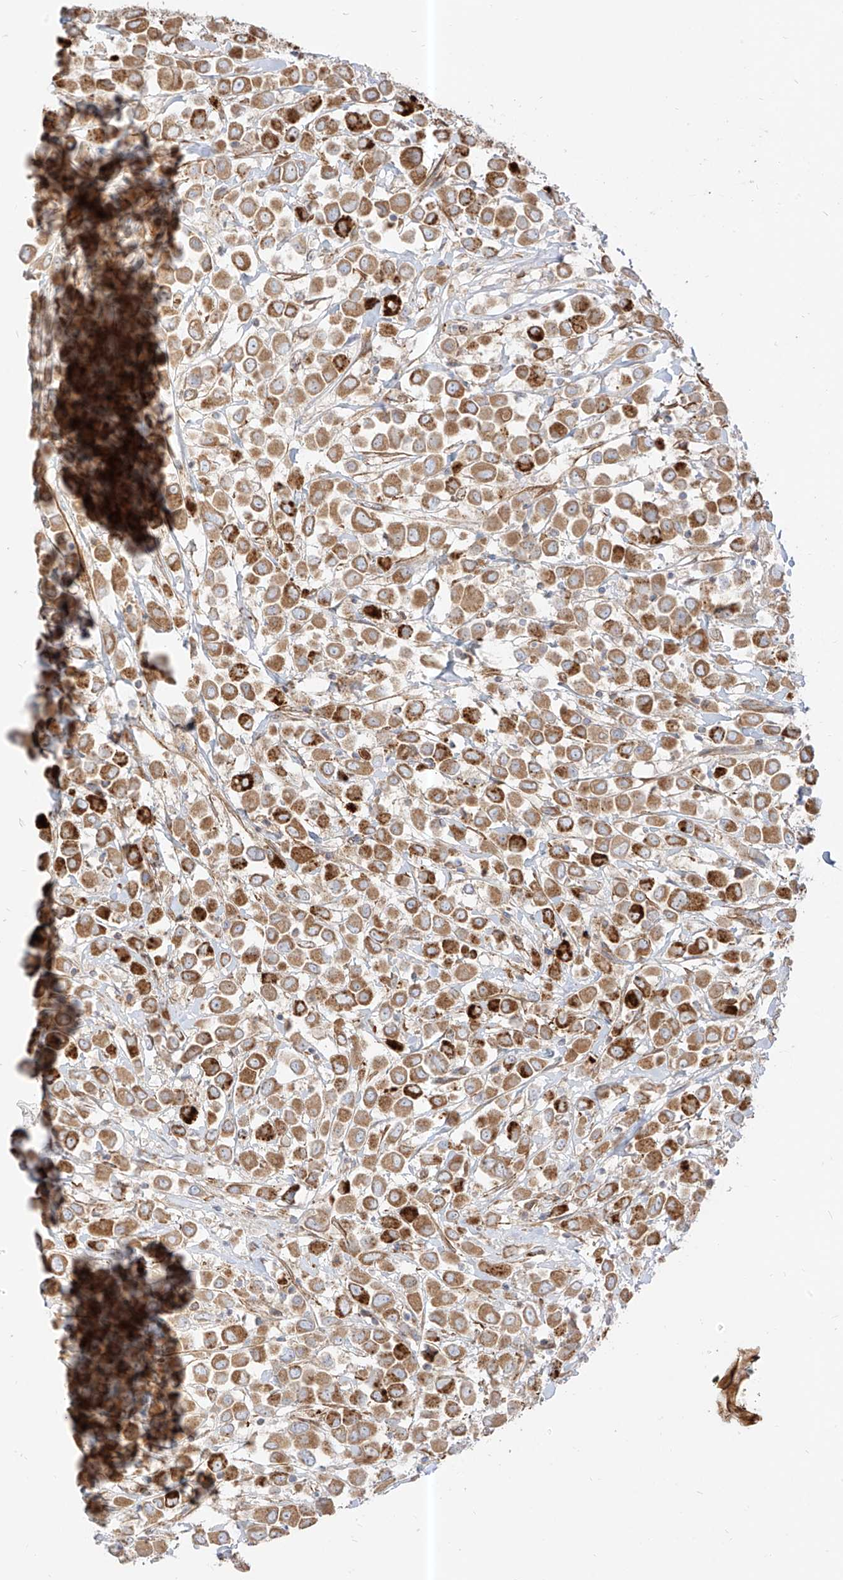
{"staining": {"intensity": "moderate", "quantity": ">75%", "location": "cytoplasmic/membranous"}, "tissue": "breast cancer", "cell_type": "Tumor cells", "image_type": "cancer", "snomed": [{"axis": "morphology", "description": "Duct carcinoma"}, {"axis": "topography", "description": "Breast"}], "caption": "Invasive ductal carcinoma (breast) stained with IHC displays moderate cytoplasmic/membranous expression in approximately >75% of tumor cells. The protein is stained brown, and the nuclei are stained in blue (DAB (3,3'-diaminobenzidine) IHC with brightfield microscopy, high magnification).", "gene": "PLCL1", "patient": {"sex": "female", "age": 61}}